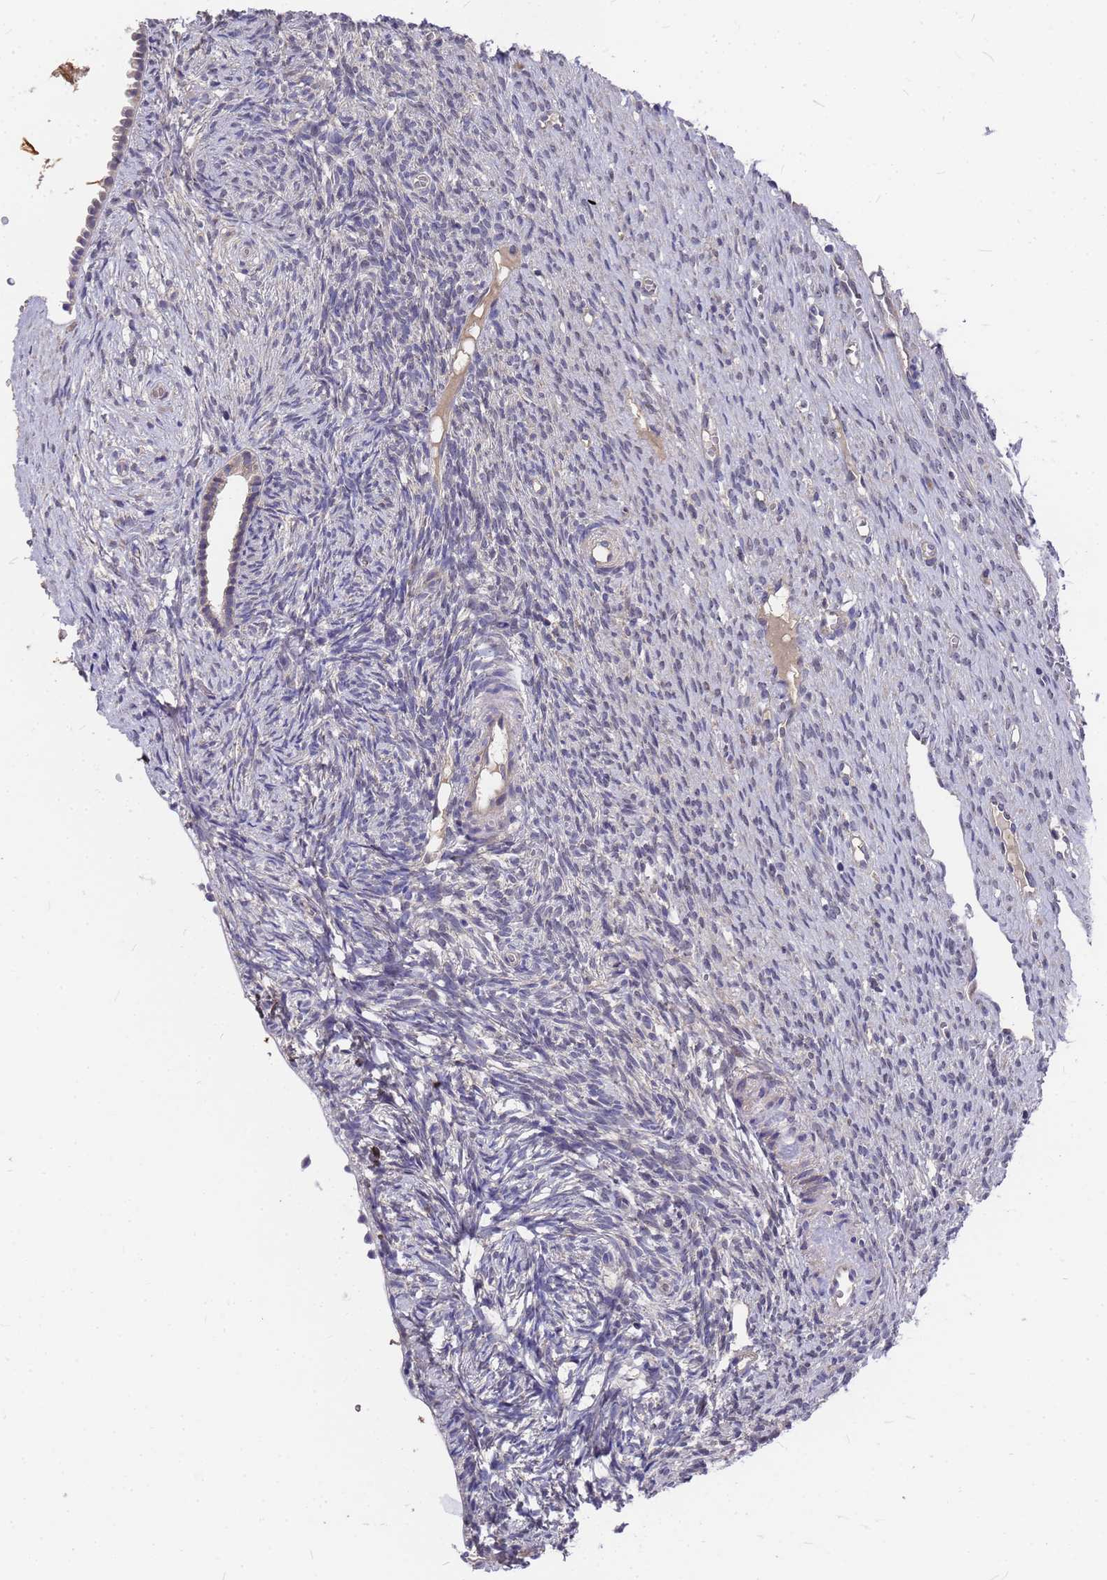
{"staining": {"intensity": "negative", "quantity": "none", "location": "none"}, "tissue": "ovary", "cell_type": "Follicle cells", "image_type": "normal", "snomed": [{"axis": "morphology", "description": "Normal tissue, NOS"}, {"axis": "topography", "description": "Ovary"}], "caption": "This is an immunohistochemistry micrograph of benign human ovary. There is no staining in follicle cells.", "gene": "ZNF717", "patient": {"sex": "female", "age": 51}}